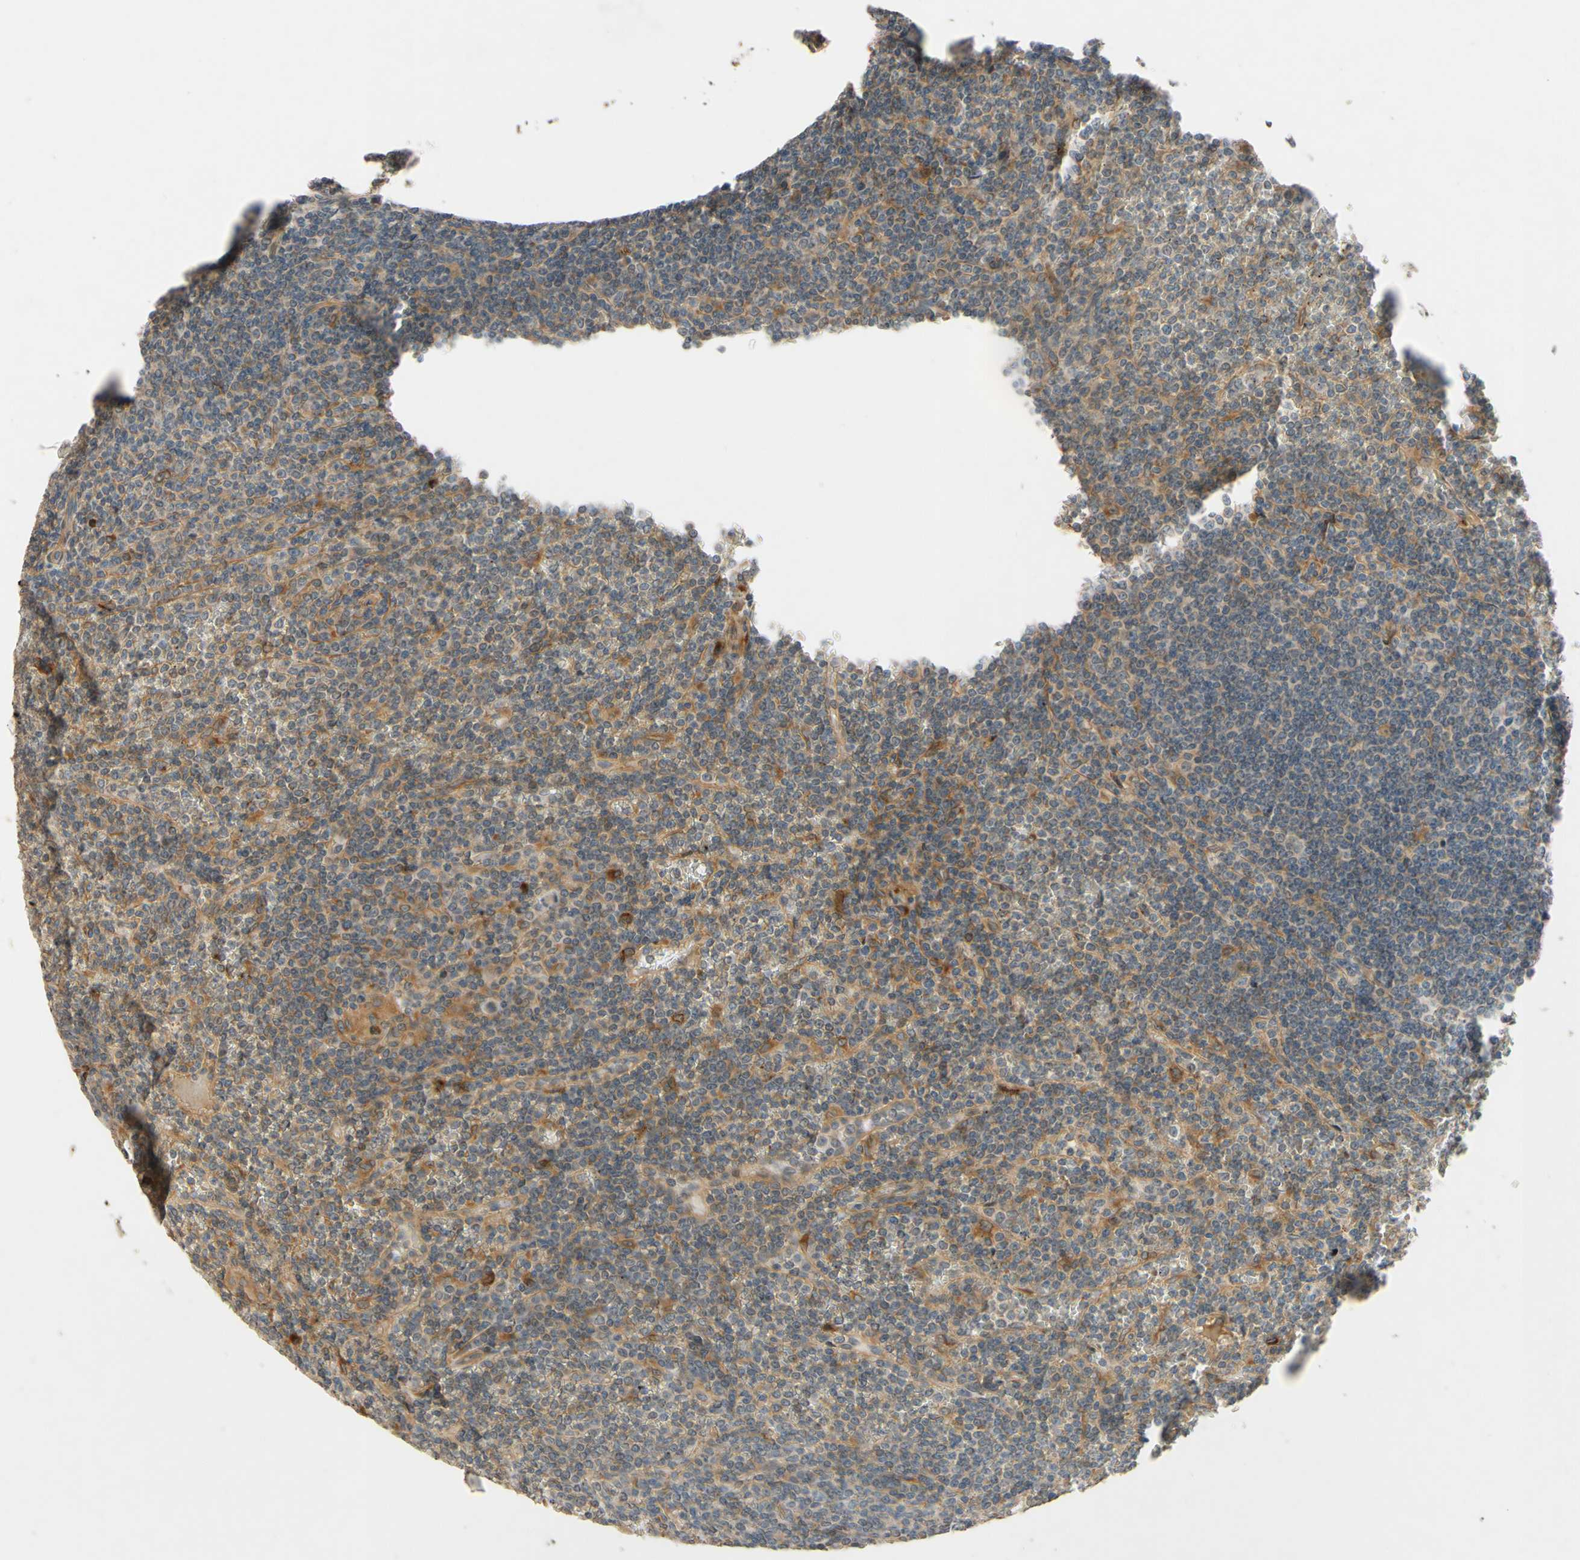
{"staining": {"intensity": "strong", "quantity": "<25%", "location": "cytoplasmic/membranous,nuclear"}, "tissue": "lymphoma", "cell_type": "Tumor cells", "image_type": "cancer", "snomed": [{"axis": "morphology", "description": "Malignant lymphoma, non-Hodgkin's type, Low grade"}, {"axis": "topography", "description": "Spleen"}], "caption": "DAB (3,3'-diaminobenzidine) immunohistochemical staining of lymphoma displays strong cytoplasmic/membranous and nuclear protein expression in approximately <25% of tumor cells.", "gene": "PTPRU", "patient": {"sex": "female", "age": 19}}